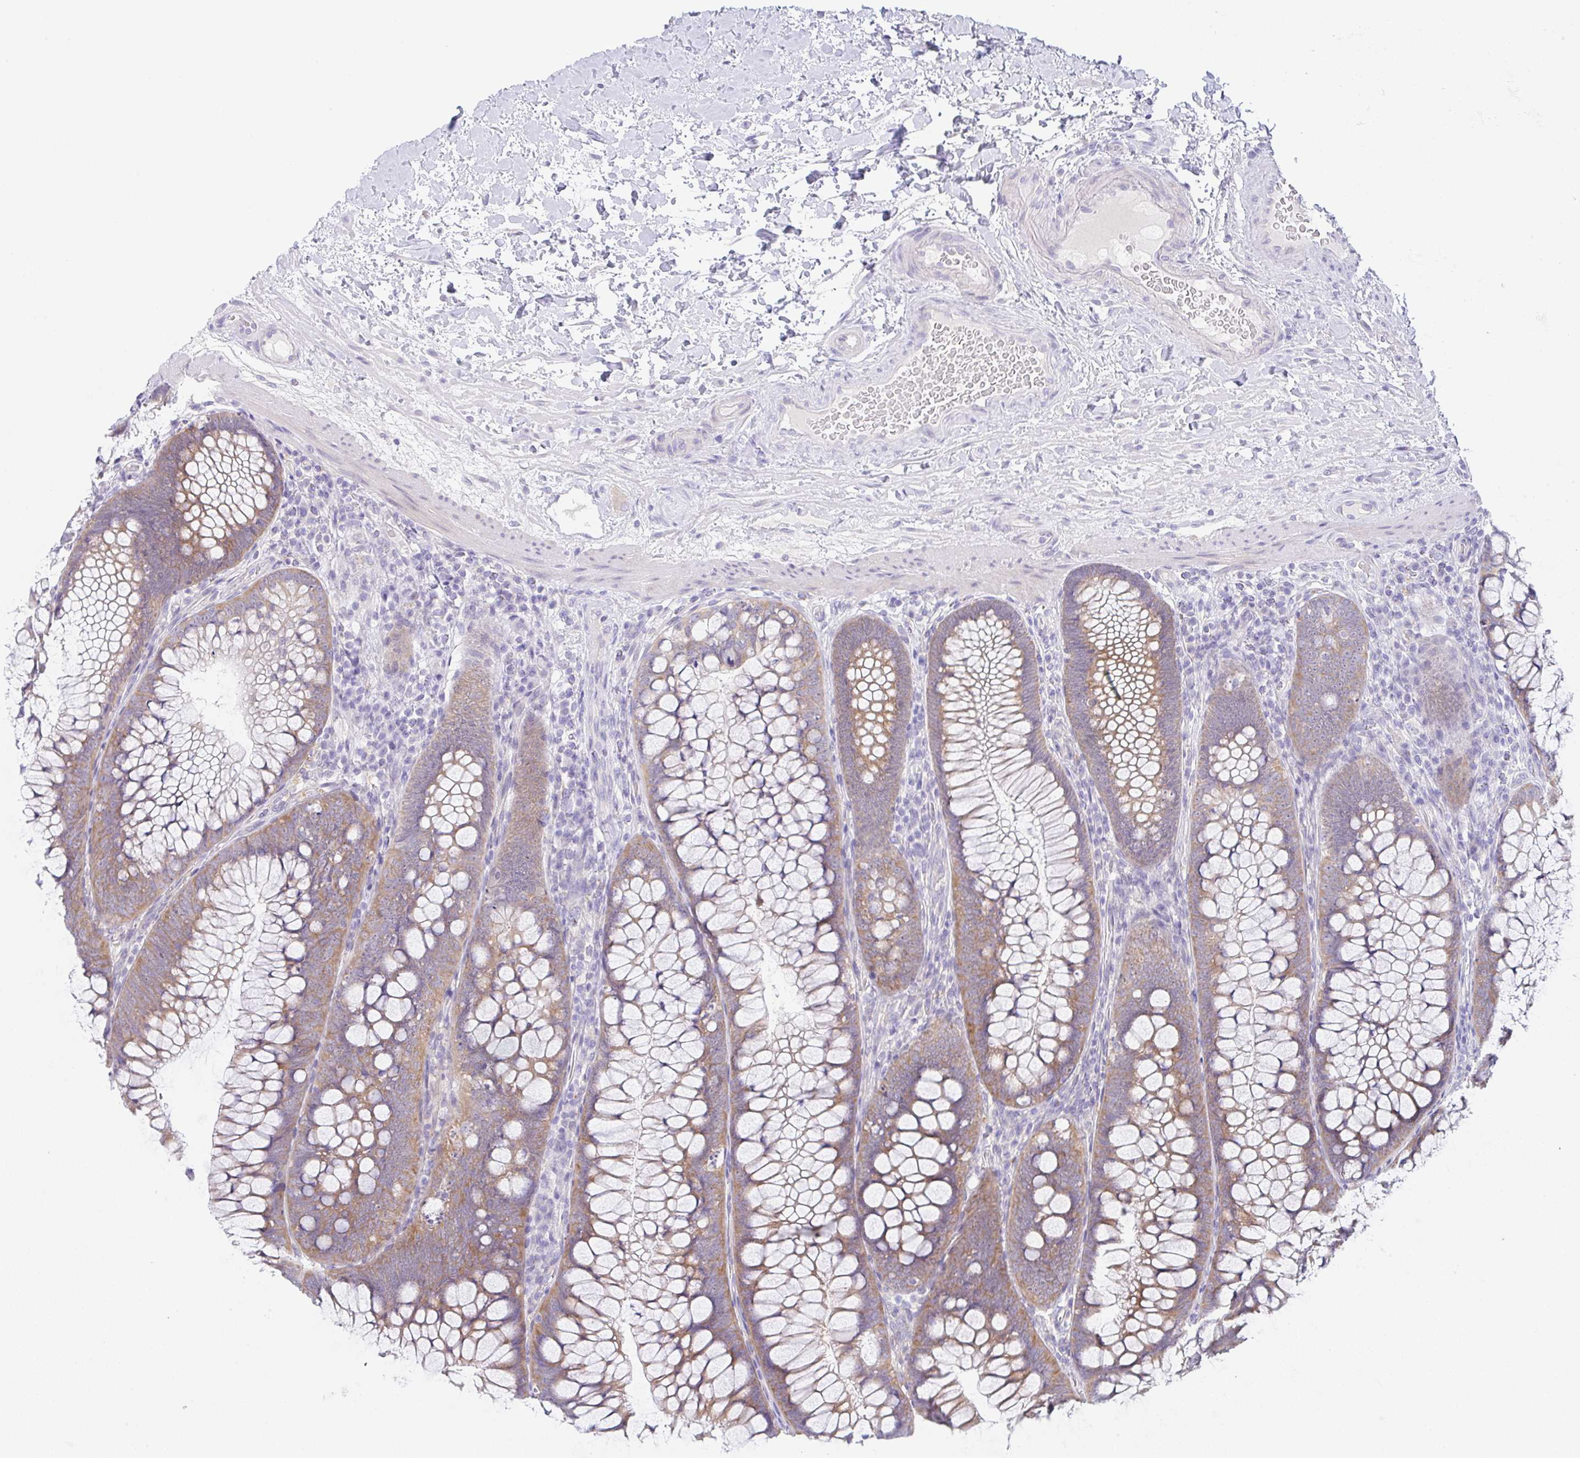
{"staining": {"intensity": "negative", "quantity": "none", "location": "none"}, "tissue": "colon", "cell_type": "Endothelial cells", "image_type": "normal", "snomed": [{"axis": "morphology", "description": "Normal tissue, NOS"}, {"axis": "morphology", "description": "Adenoma, NOS"}, {"axis": "topography", "description": "Soft tissue"}, {"axis": "topography", "description": "Colon"}], "caption": "The image exhibits no significant expression in endothelial cells of colon.", "gene": "TRAF4", "patient": {"sex": "male", "age": 47}}